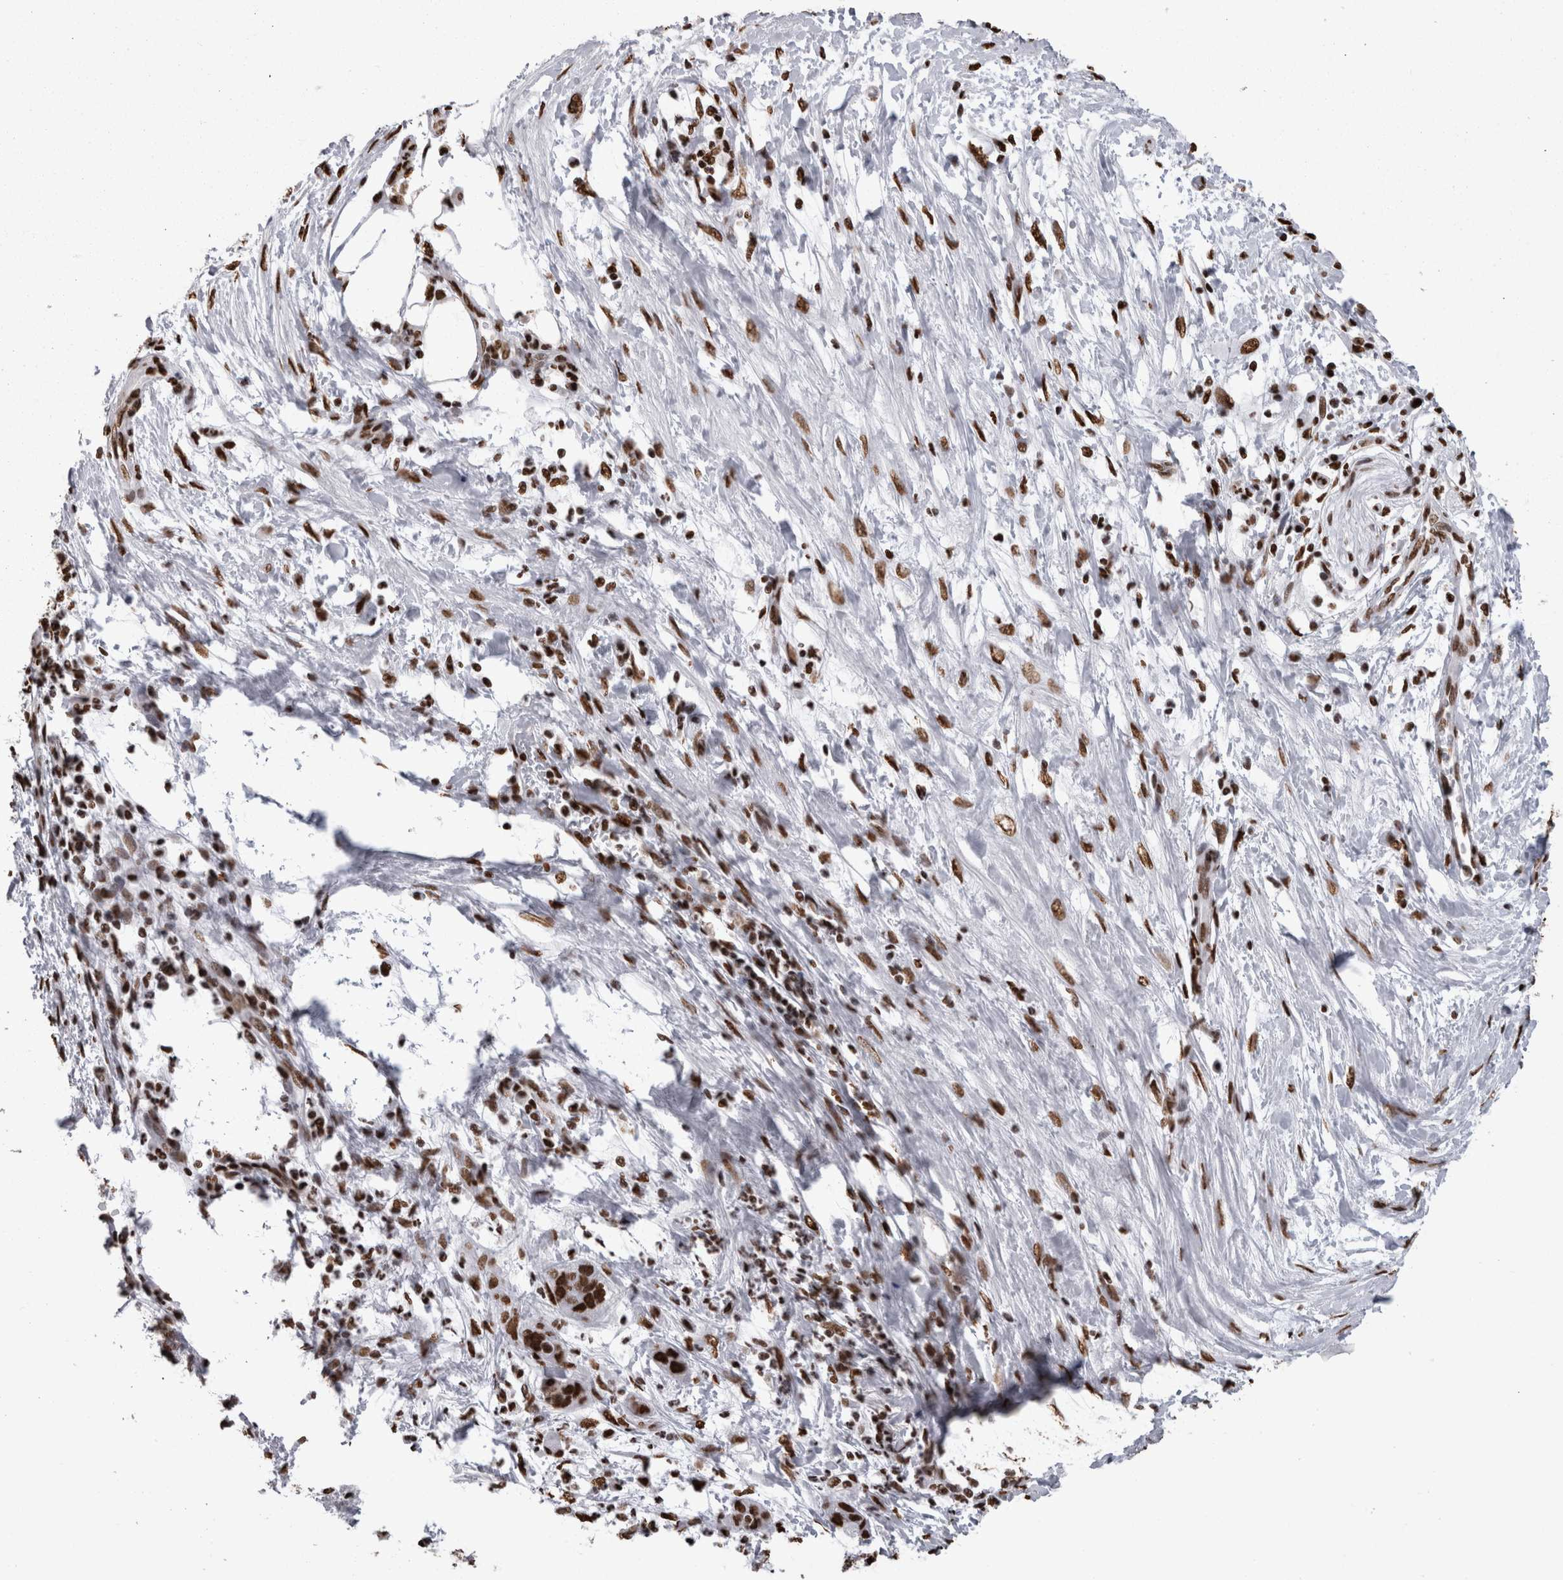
{"staining": {"intensity": "moderate", "quantity": ">75%", "location": "nuclear"}, "tissue": "pancreatic cancer", "cell_type": "Tumor cells", "image_type": "cancer", "snomed": [{"axis": "morphology", "description": "Adenocarcinoma, NOS"}, {"axis": "topography", "description": "Pancreas"}], "caption": "Pancreatic adenocarcinoma tissue demonstrates moderate nuclear staining in about >75% of tumor cells, visualized by immunohistochemistry. Immunohistochemistry (ihc) stains the protein in brown and the nuclei are stained blue.", "gene": "HNRNPM", "patient": {"sex": "female", "age": 78}}